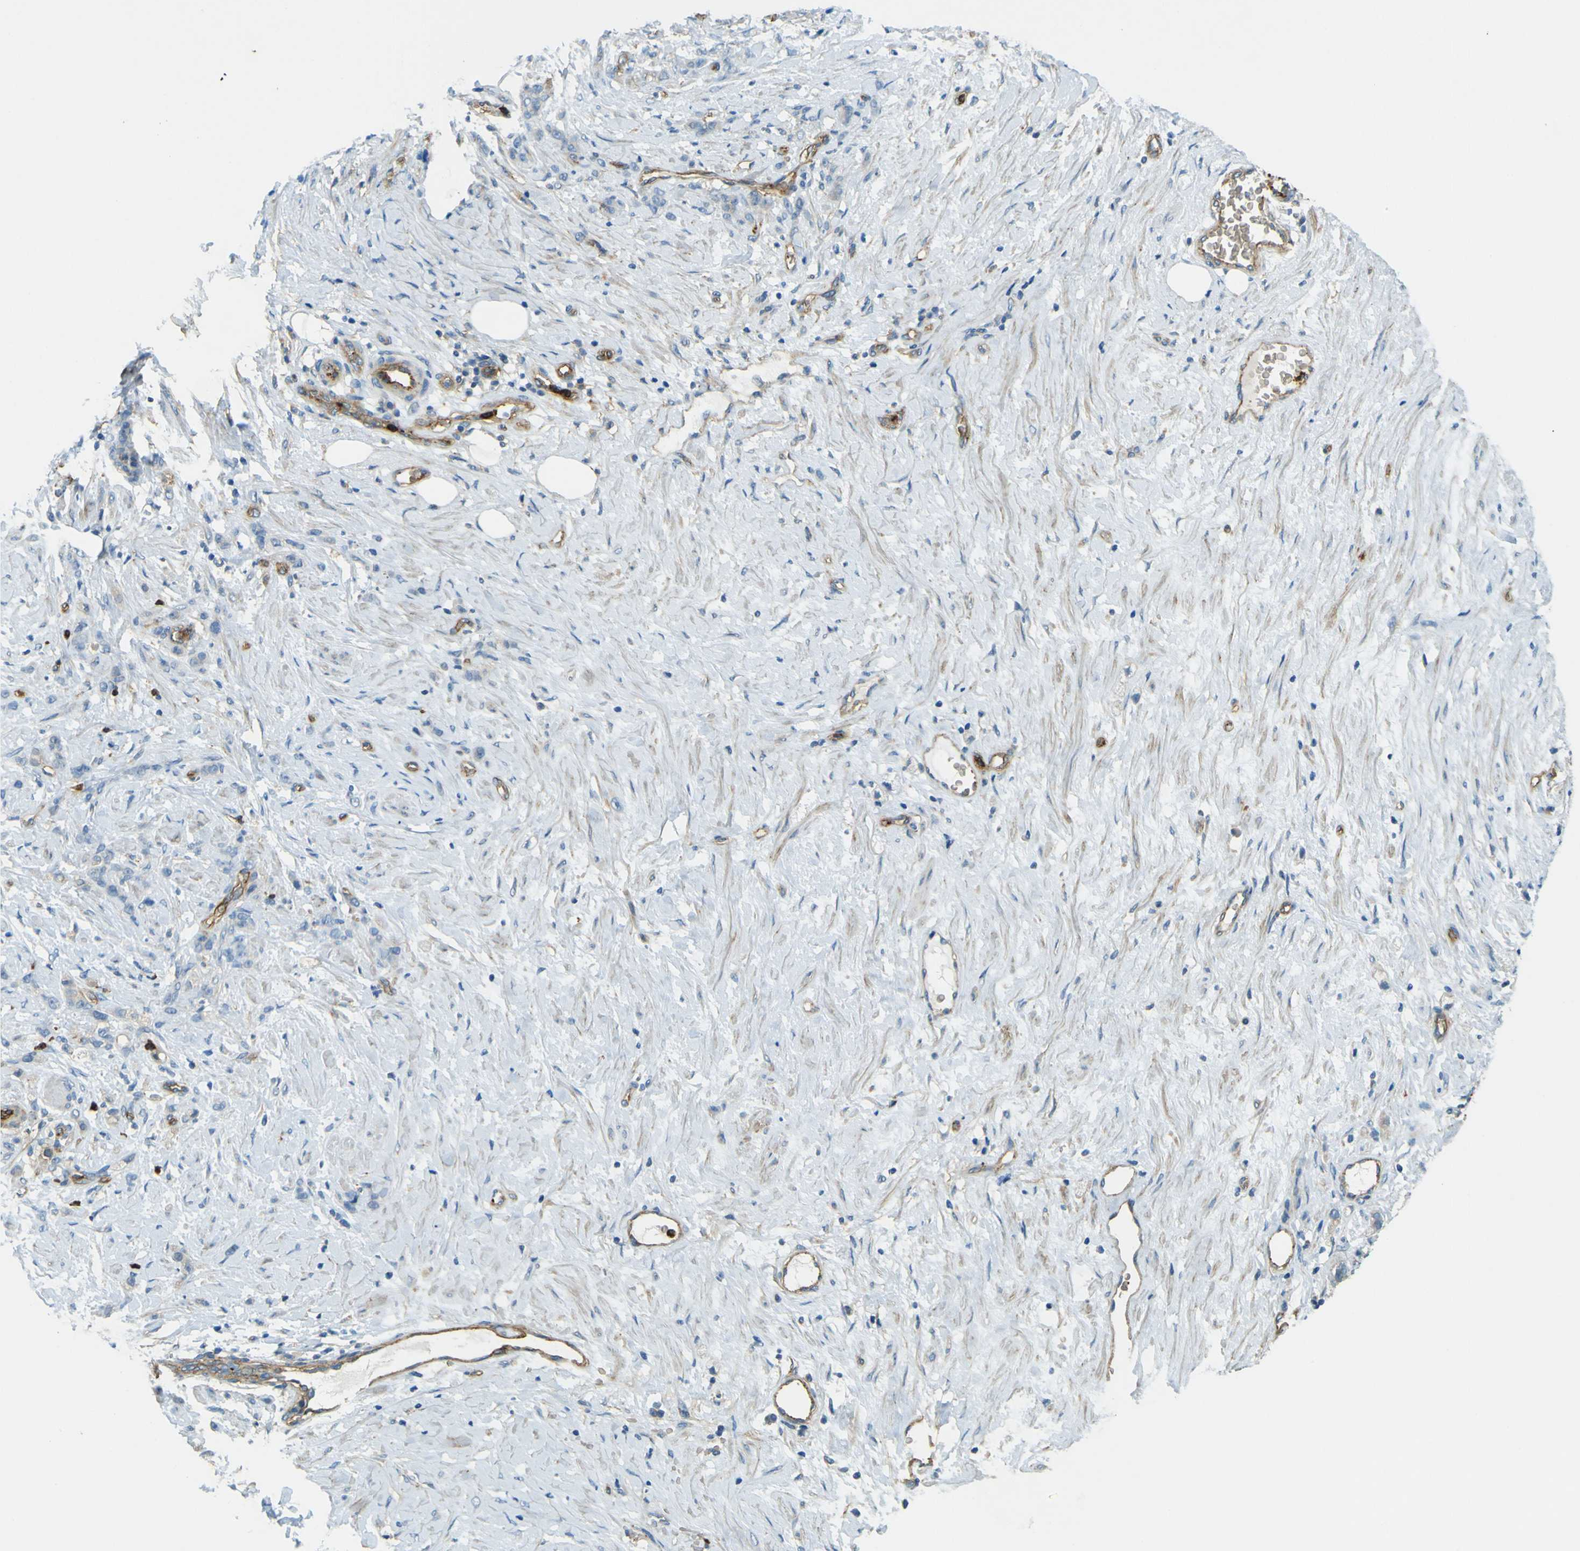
{"staining": {"intensity": "negative", "quantity": "none", "location": "none"}, "tissue": "stomach cancer", "cell_type": "Tumor cells", "image_type": "cancer", "snomed": [{"axis": "morphology", "description": "Adenocarcinoma, NOS"}, {"axis": "topography", "description": "Stomach"}], "caption": "The photomicrograph displays no staining of tumor cells in stomach cancer (adenocarcinoma).", "gene": "PLXDC1", "patient": {"sex": "male", "age": 82}}